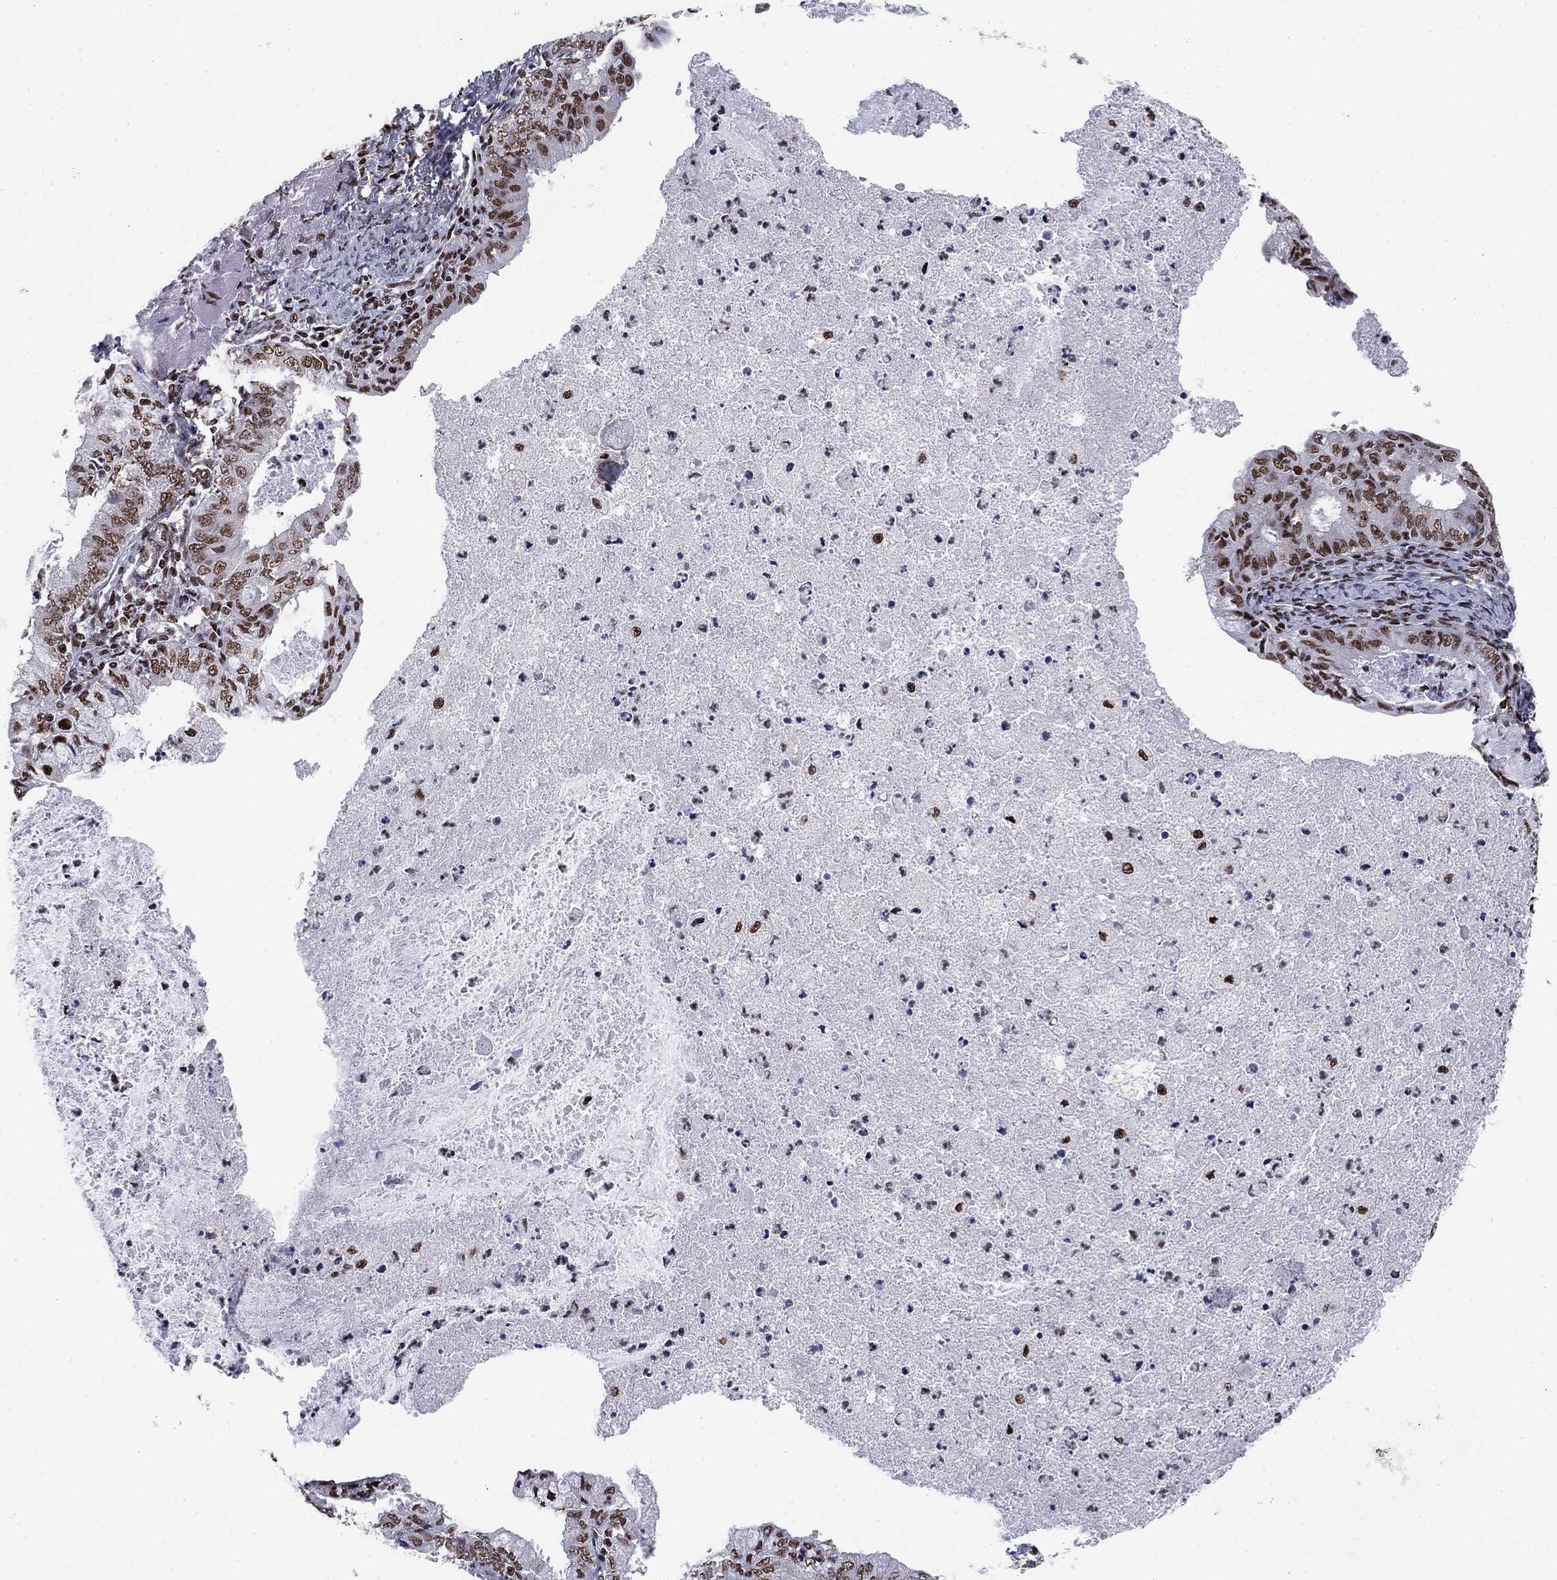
{"staining": {"intensity": "strong", "quantity": "25%-75%", "location": "nuclear"}, "tissue": "endometrial cancer", "cell_type": "Tumor cells", "image_type": "cancer", "snomed": [{"axis": "morphology", "description": "Adenocarcinoma, NOS"}, {"axis": "topography", "description": "Endometrium"}], "caption": "Immunohistochemistry (IHC) of human endometrial cancer shows high levels of strong nuclear staining in about 25%-75% of tumor cells. (DAB IHC, brown staining for protein, blue staining for nuclei).", "gene": "RPRD1B", "patient": {"sex": "female", "age": 57}}